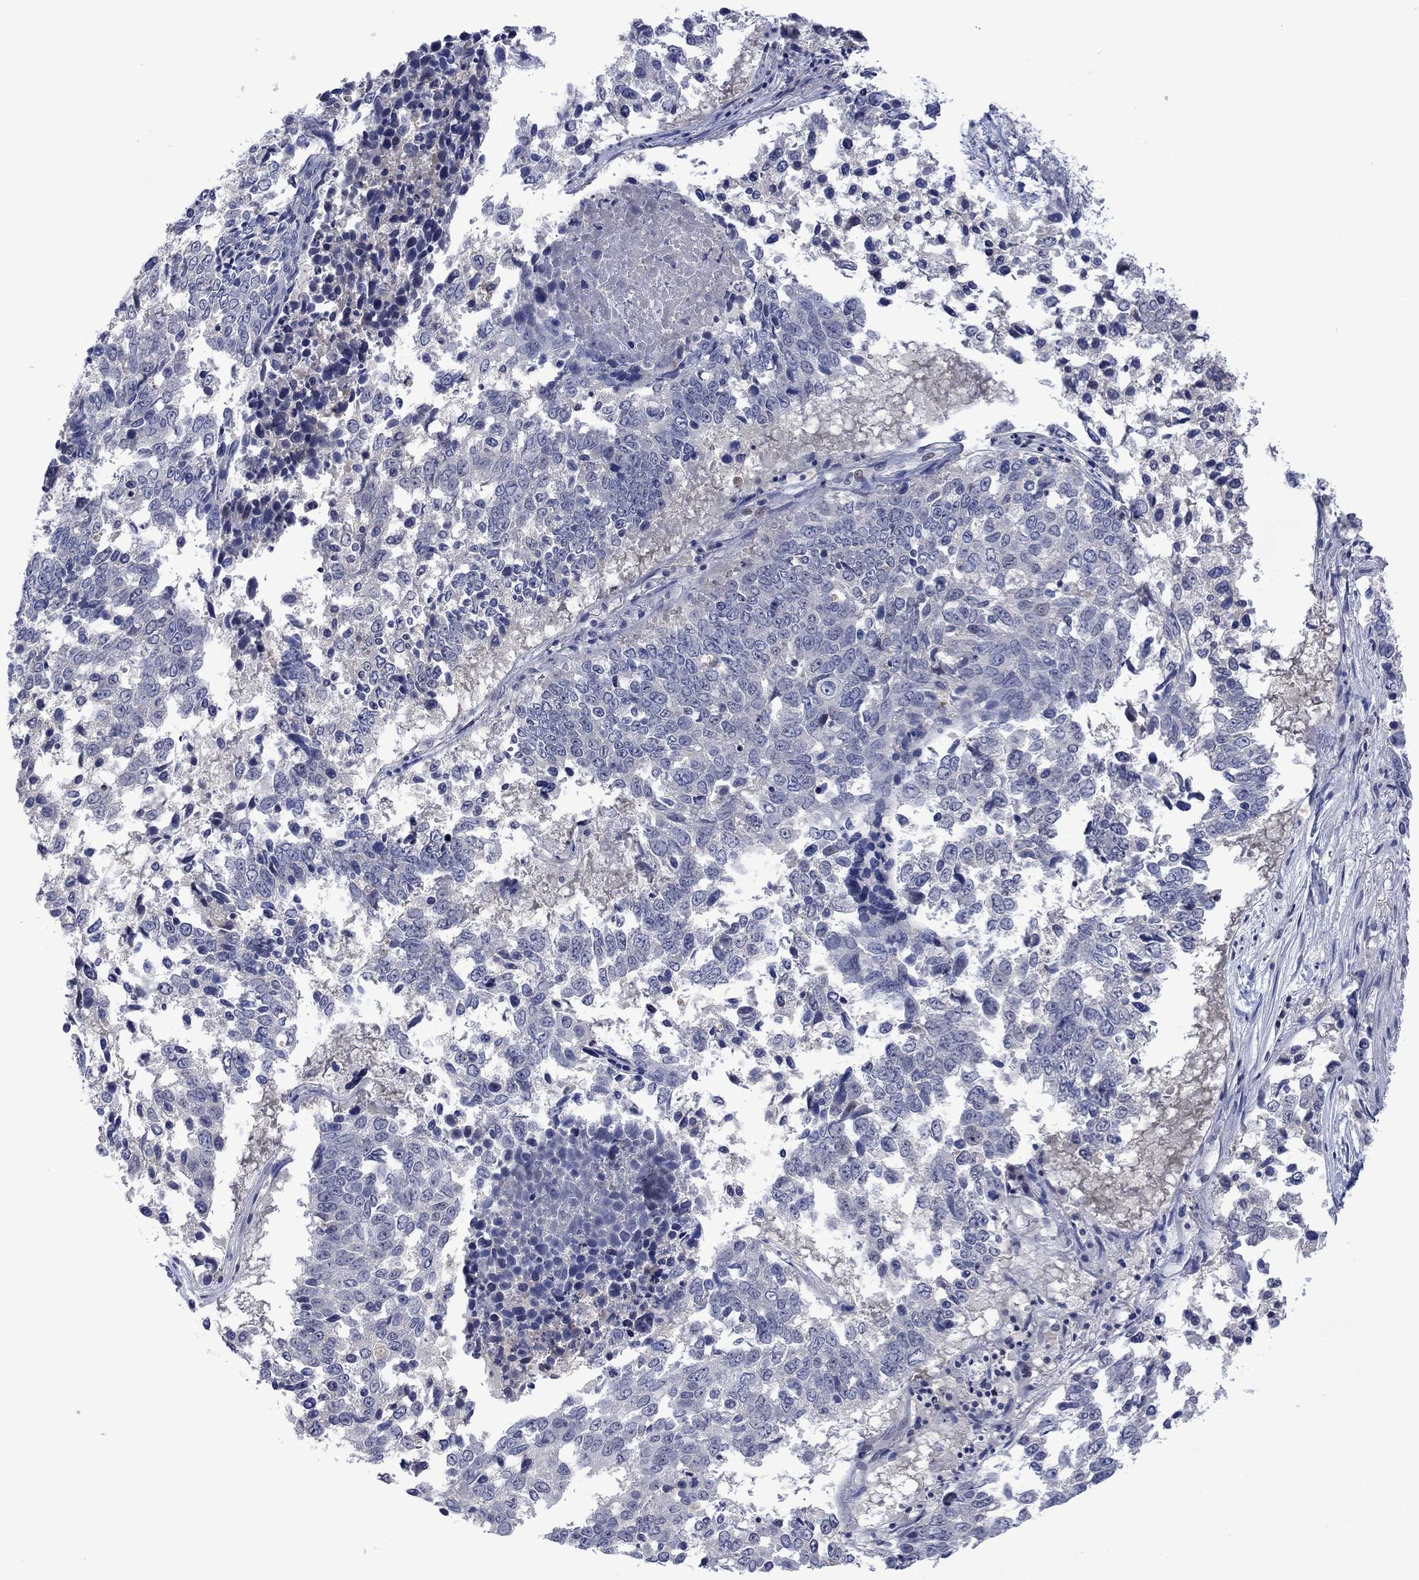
{"staining": {"intensity": "negative", "quantity": "none", "location": "none"}, "tissue": "lung cancer", "cell_type": "Tumor cells", "image_type": "cancer", "snomed": [{"axis": "morphology", "description": "Squamous cell carcinoma, NOS"}, {"axis": "topography", "description": "Lung"}], "caption": "High power microscopy micrograph of an immunohistochemistry (IHC) image of lung squamous cell carcinoma, revealing no significant expression in tumor cells. (Immunohistochemistry (ihc), brightfield microscopy, high magnification).", "gene": "AGL", "patient": {"sex": "male", "age": 82}}